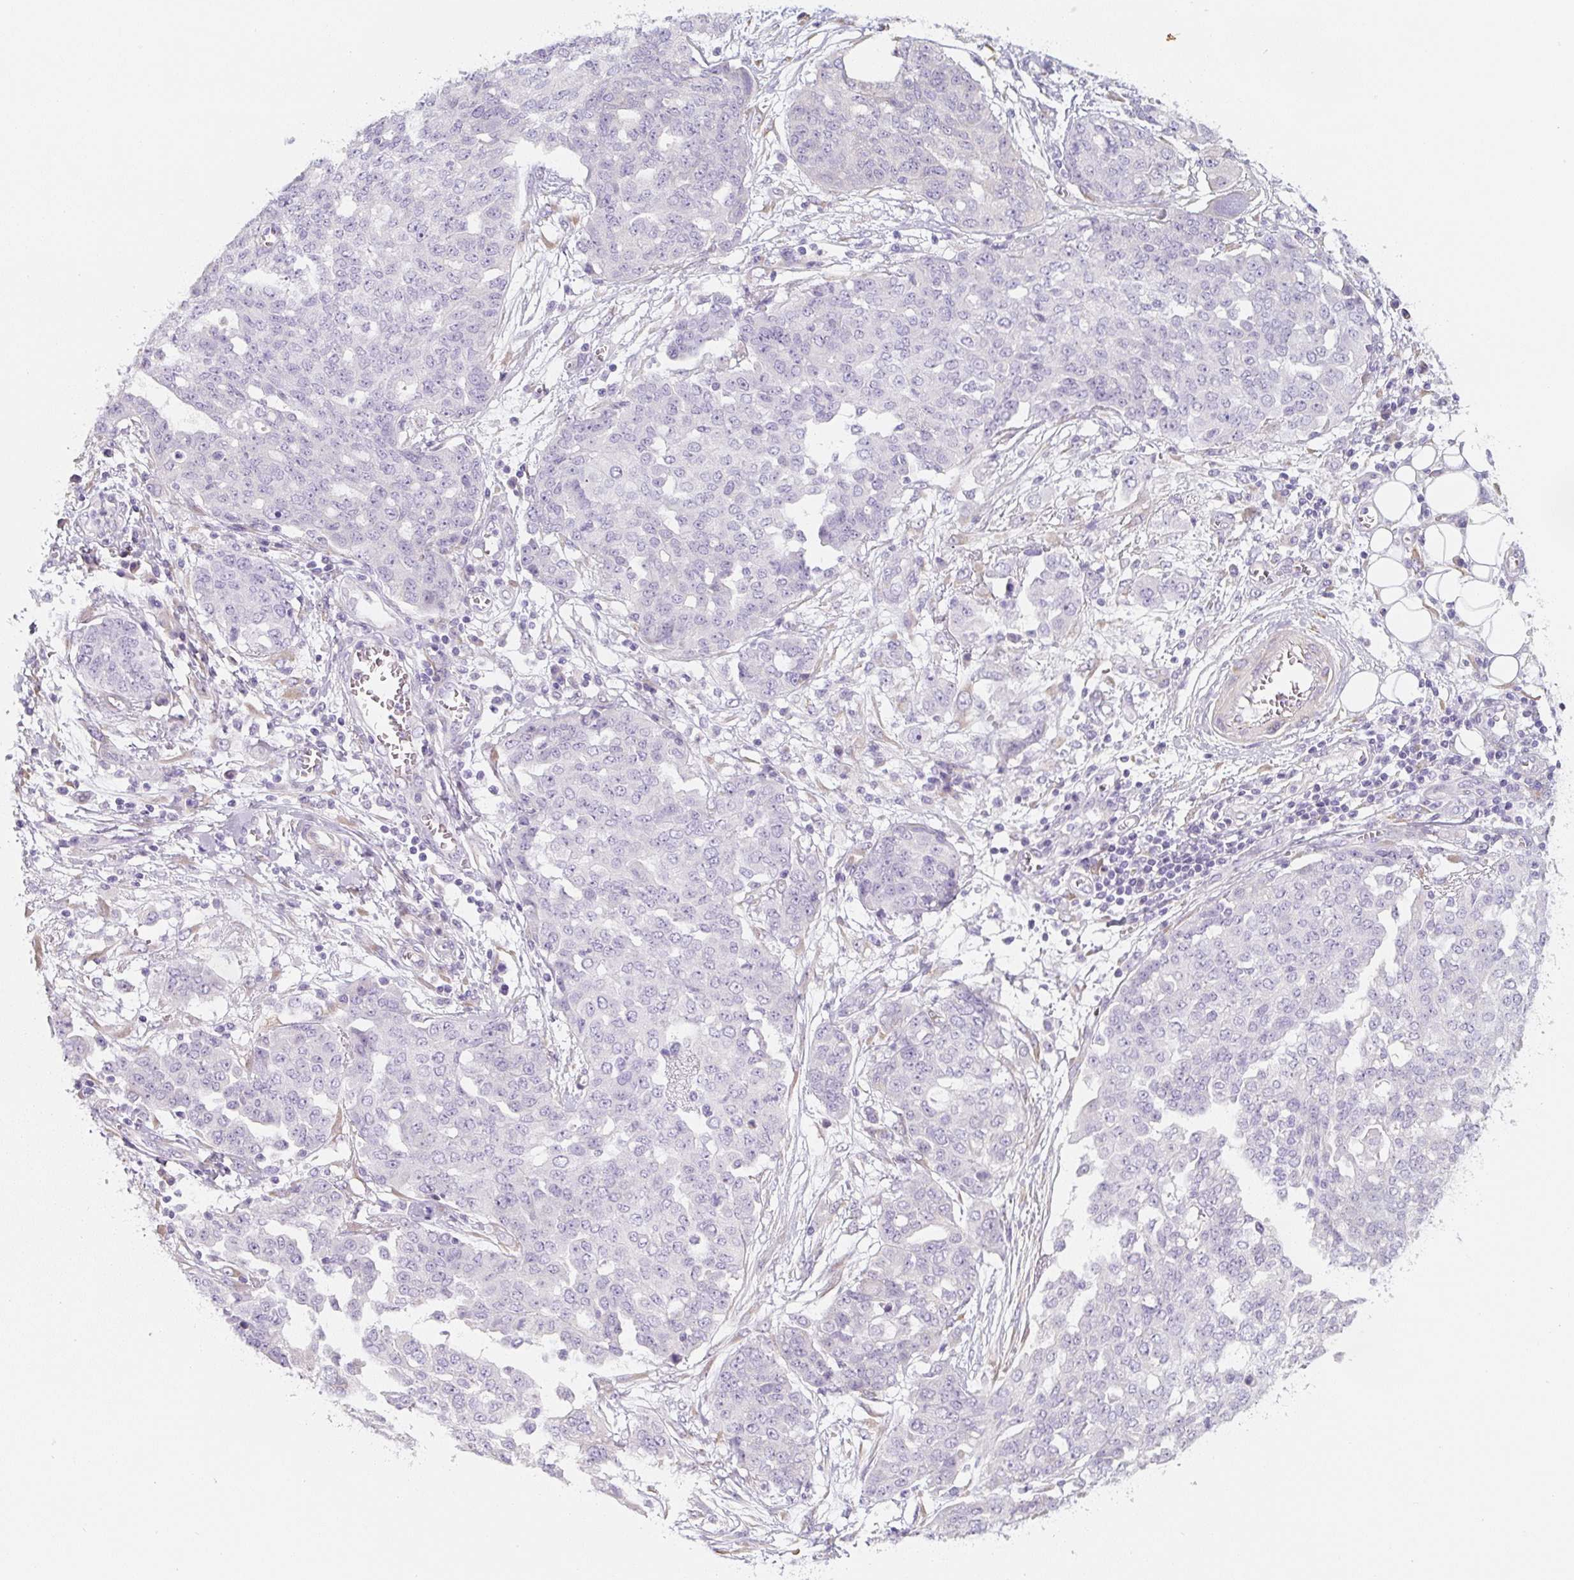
{"staining": {"intensity": "negative", "quantity": "none", "location": "none"}, "tissue": "ovarian cancer", "cell_type": "Tumor cells", "image_type": "cancer", "snomed": [{"axis": "morphology", "description": "Cystadenocarcinoma, serous, NOS"}, {"axis": "topography", "description": "Soft tissue"}, {"axis": "topography", "description": "Ovary"}], "caption": "Human ovarian cancer (serous cystadenocarcinoma) stained for a protein using IHC displays no staining in tumor cells.", "gene": "PWWP3B", "patient": {"sex": "female", "age": 57}}